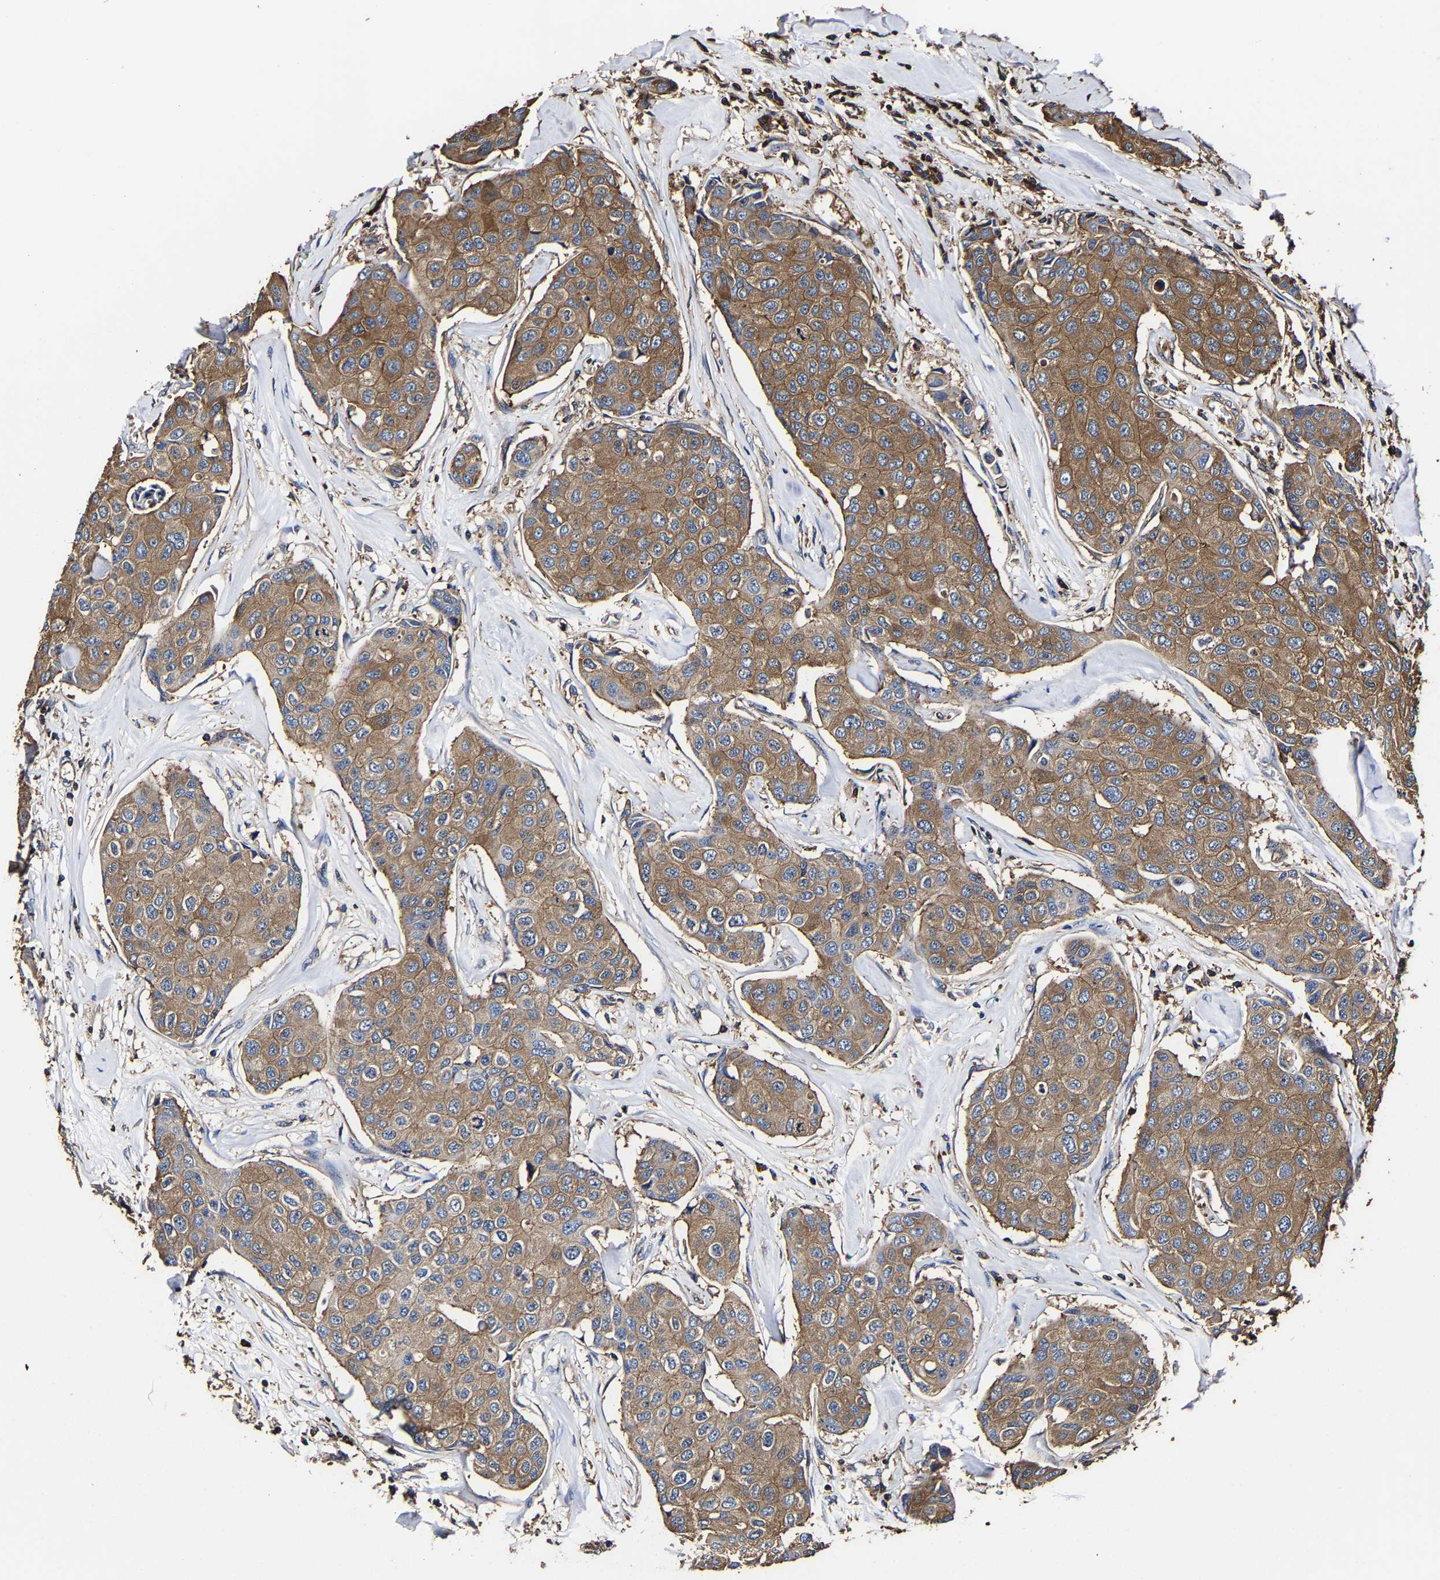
{"staining": {"intensity": "moderate", "quantity": ">75%", "location": "cytoplasmic/membranous"}, "tissue": "breast cancer", "cell_type": "Tumor cells", "image_type": "cancer", "snomed": [{"axis": "morphology", "description": "Duct carcinoma"}, {"axis": "topography", "description": "Breast"}], "caption": "A micrograph showing moderate cytoplasmic/membranous expression in about >75% of tumor cells in breast cancer, as visualized by brown immunohistochemical staining.", "gene": "SSH3", "patient": {"sex": "female", "age": 80}}